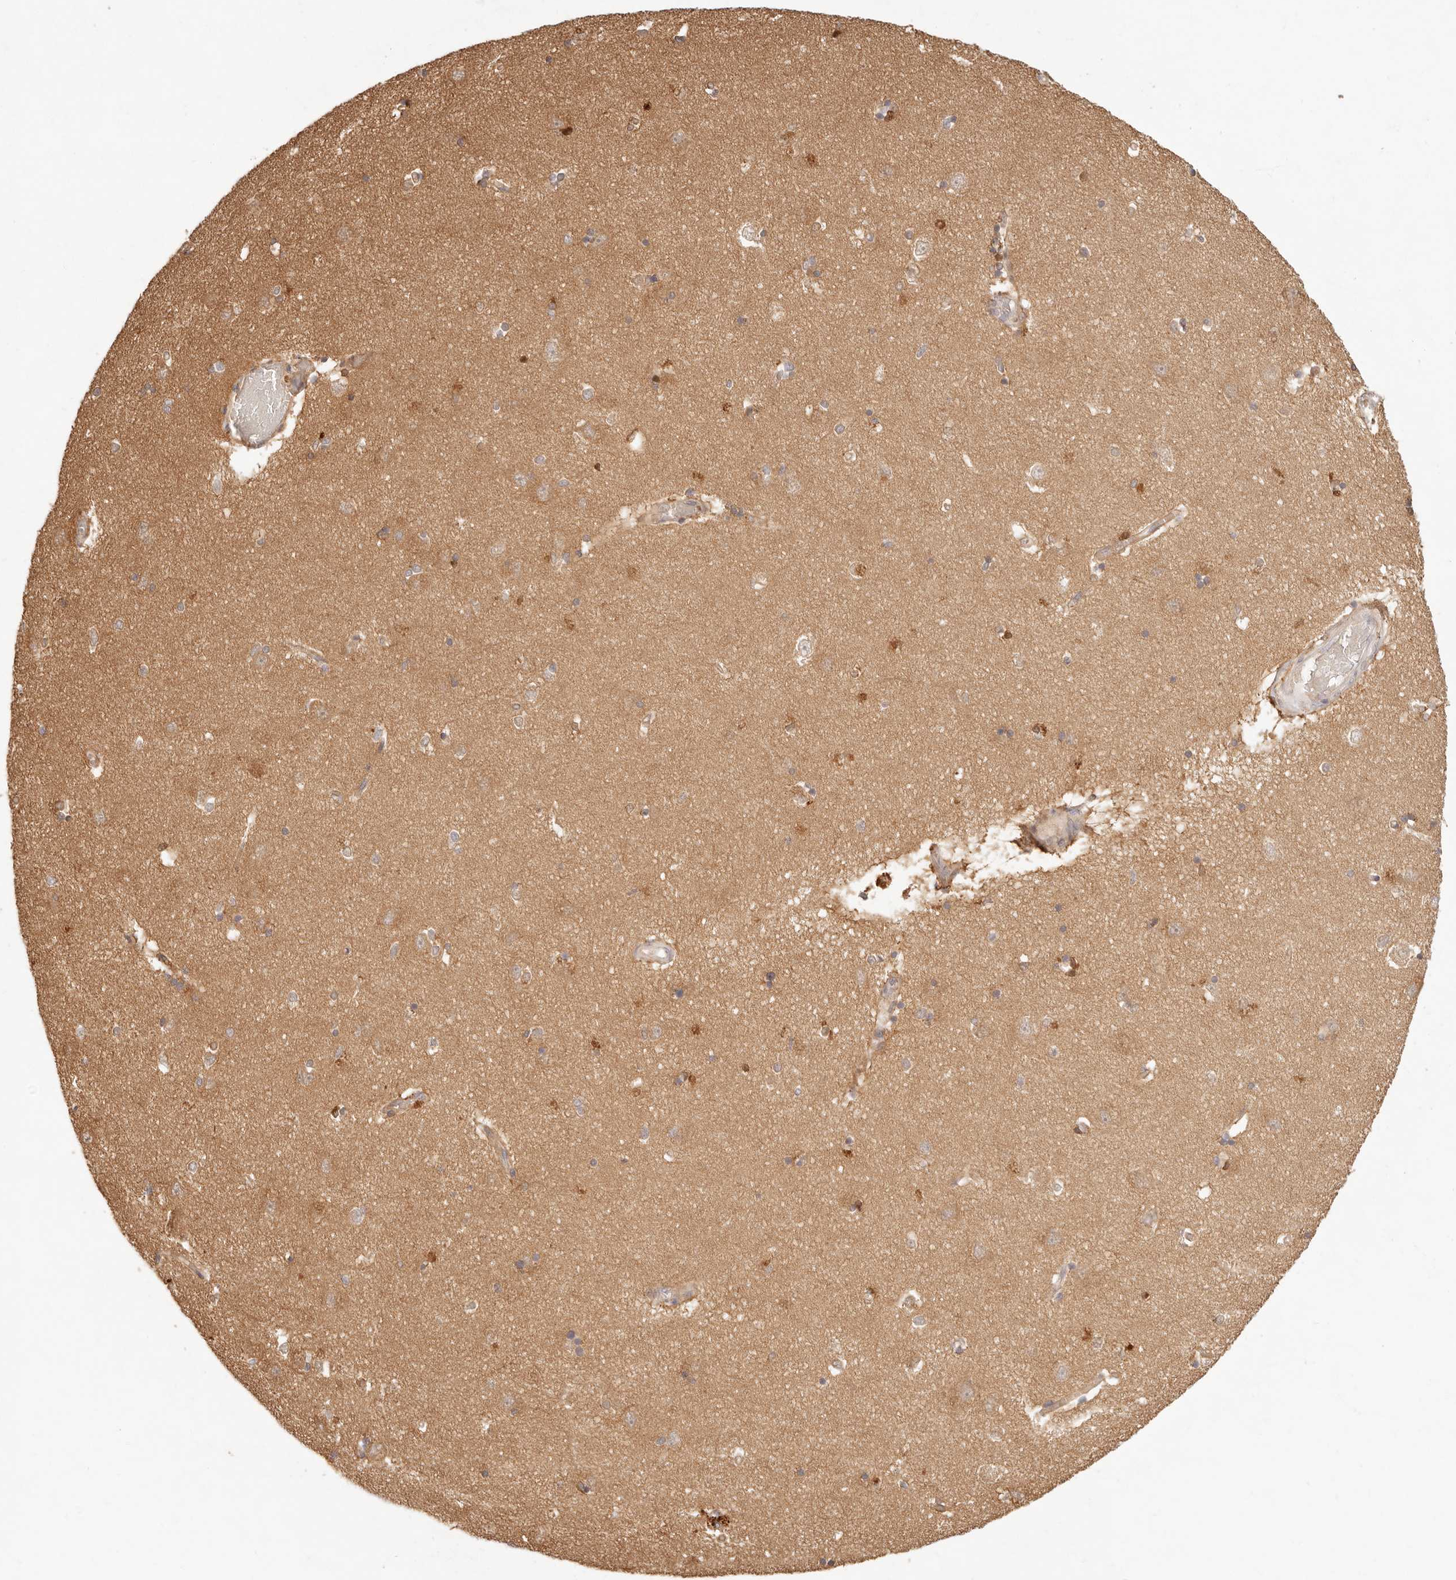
{"staining": {"intensity": "moderate", "quantity": "<25%", "location": "cytoplasmic/membranous"}, "tissue": "hippocampus", "cell_type": "Glial cells", "image_type": "normal", "snomed": [{"axis": "morphology", "description": "Normal tissue, NOS"}, {"axis": "topography", "description": "Hippocampus"}], "caption": "Glial cells exhibit moderate cytoplasmic/membranous positivity in about <25% of cells in unremarkable hippocampus.", "gene": "PPP1R3B", "patient": {"sex": "male", "age": 45}}